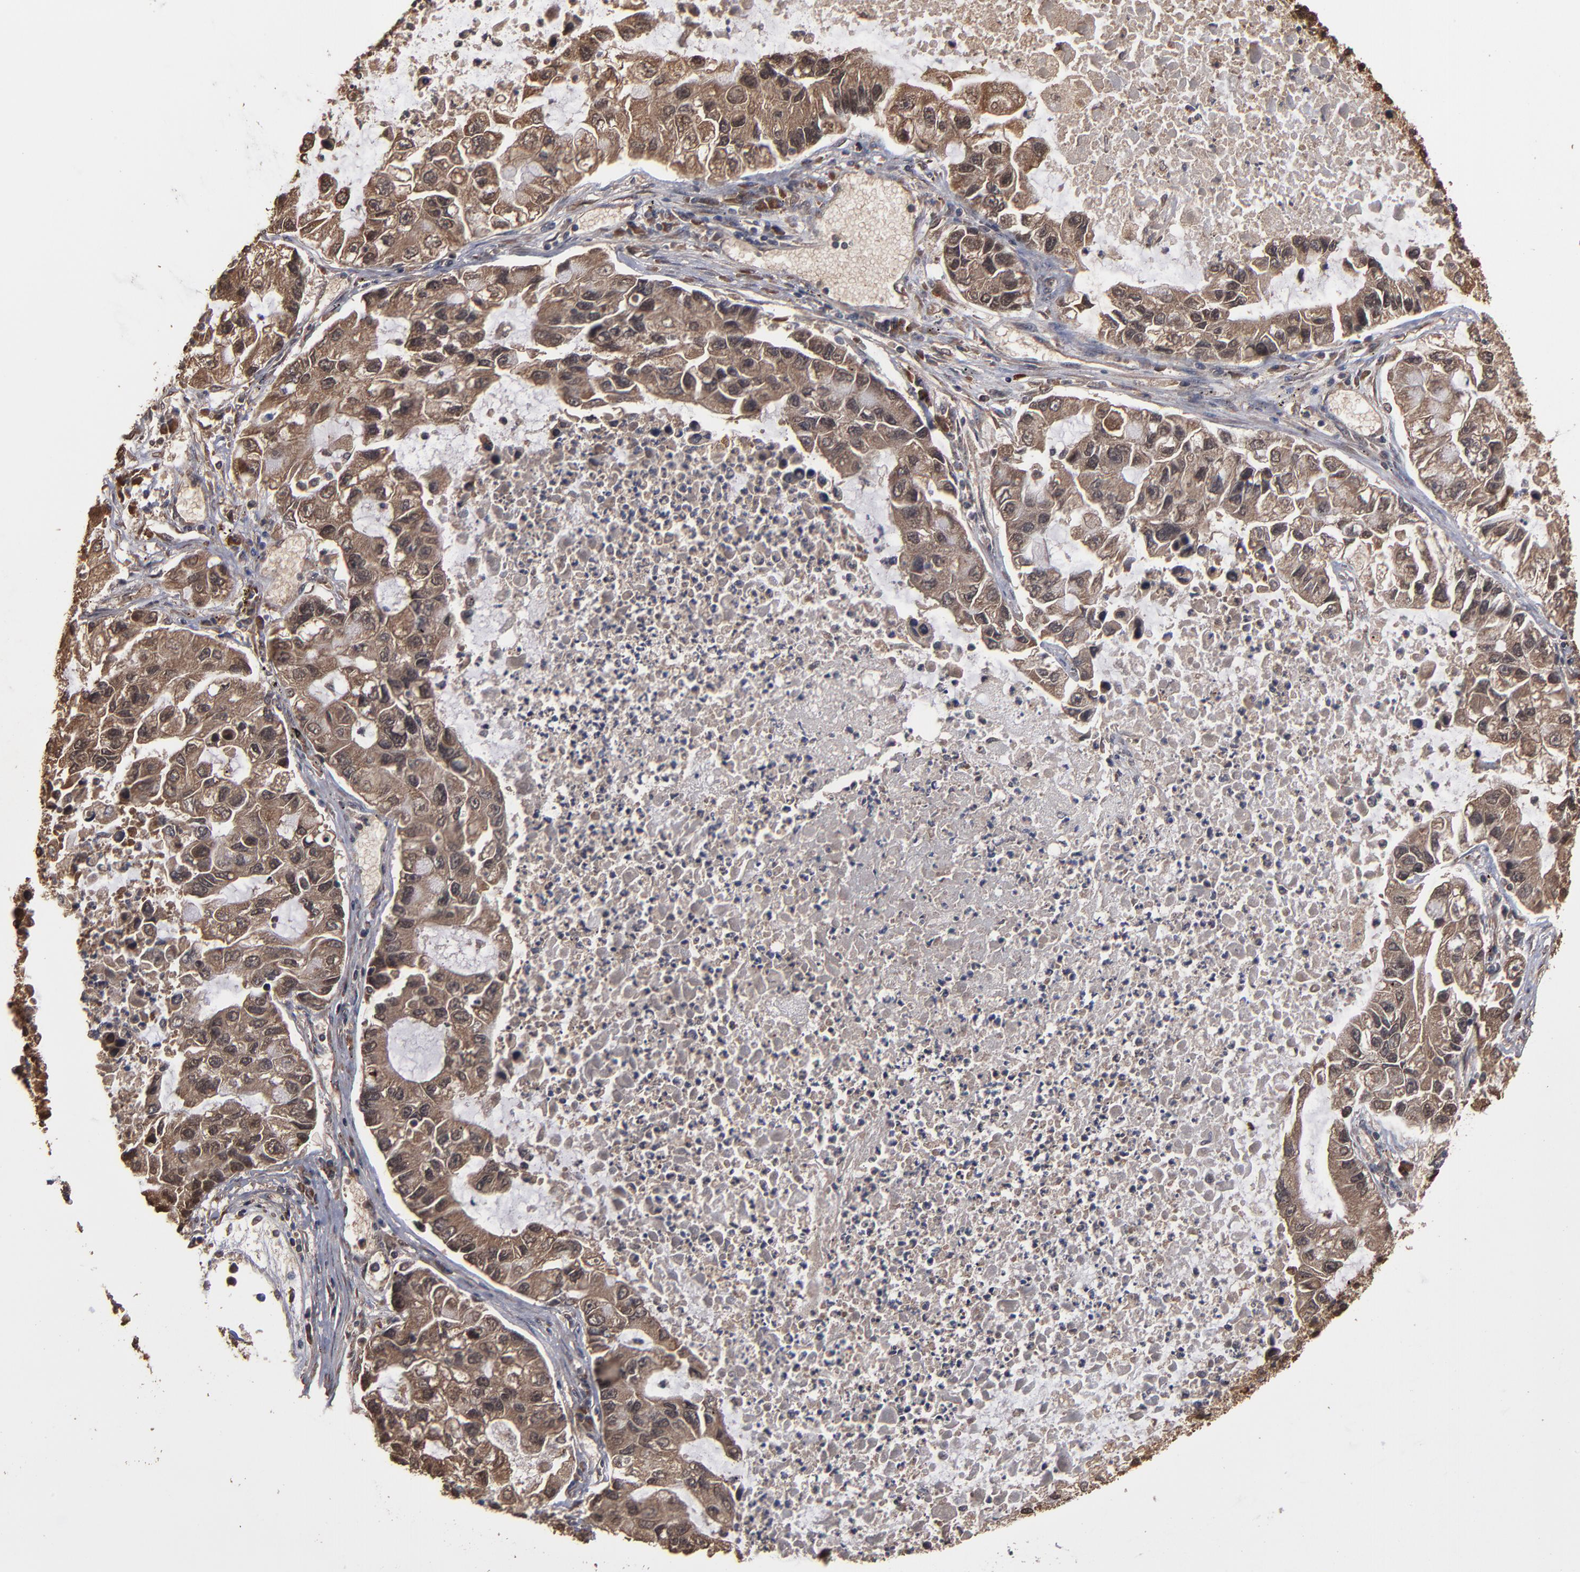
{"staining": {"intensity": "moderate", "quantity": ">75%", "location": "cytoplasmic/membranous,nuclear"}, "tissue": "lung cancer", "cell_type": "Tumor cells", "image_type": "cancer", "snomed": [{"axis": "morphology", "description": "Adenocarcinoma, NOS"}, {"axis": "topography", "description": "Lung"}], "caption": "A brown stain highlights moderate cytoplasmic/membranous and nuclear positivity of a protein in human lung cancer tumor cells.", "gene": "NXF2B", "patient": {"sex": "female", "age": 51}}